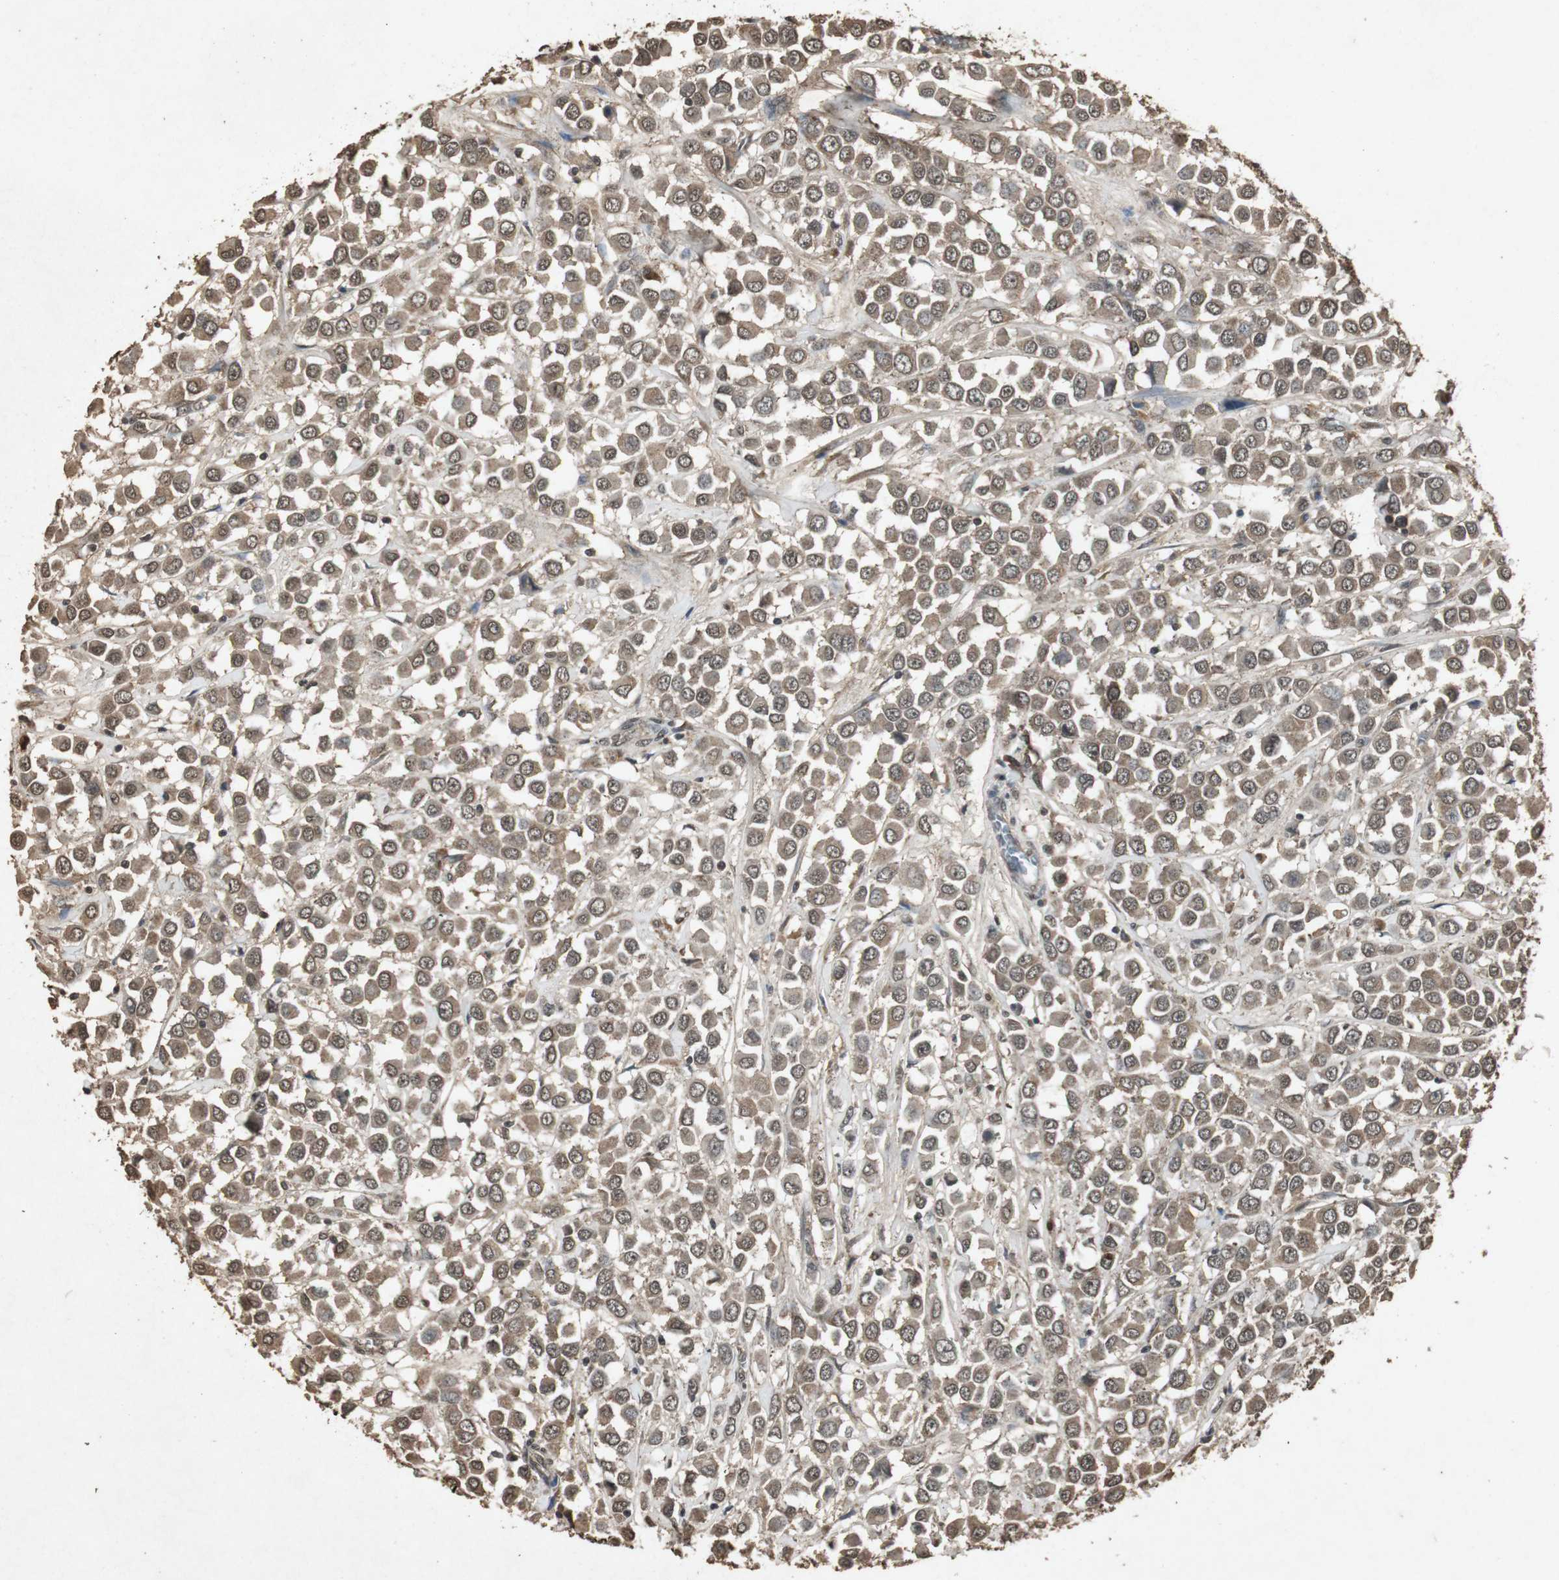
{"staining": {"intensity": "moderate", "quantity": ">75%", "location": "cytoplasmic/membranous,nuclear"}, "tissue": "breast cancer", "cell_type": "Tumor cells", "image_type": "cancer", "snomed": [{"axis": "morphology", "description": "Duct carcinoma"}, {"axis": "topography", "description": "Breast"}], "caption": "About >75% of tumor cells in breast cancer (infiltrating ductal carcinoma) show moderate cytoplasmic/membranous and nuclear protein staining as visualized by brown immunohistochemical staining.", "gene": "EMX1", "patient": {"sex": "female", "age": 61}}